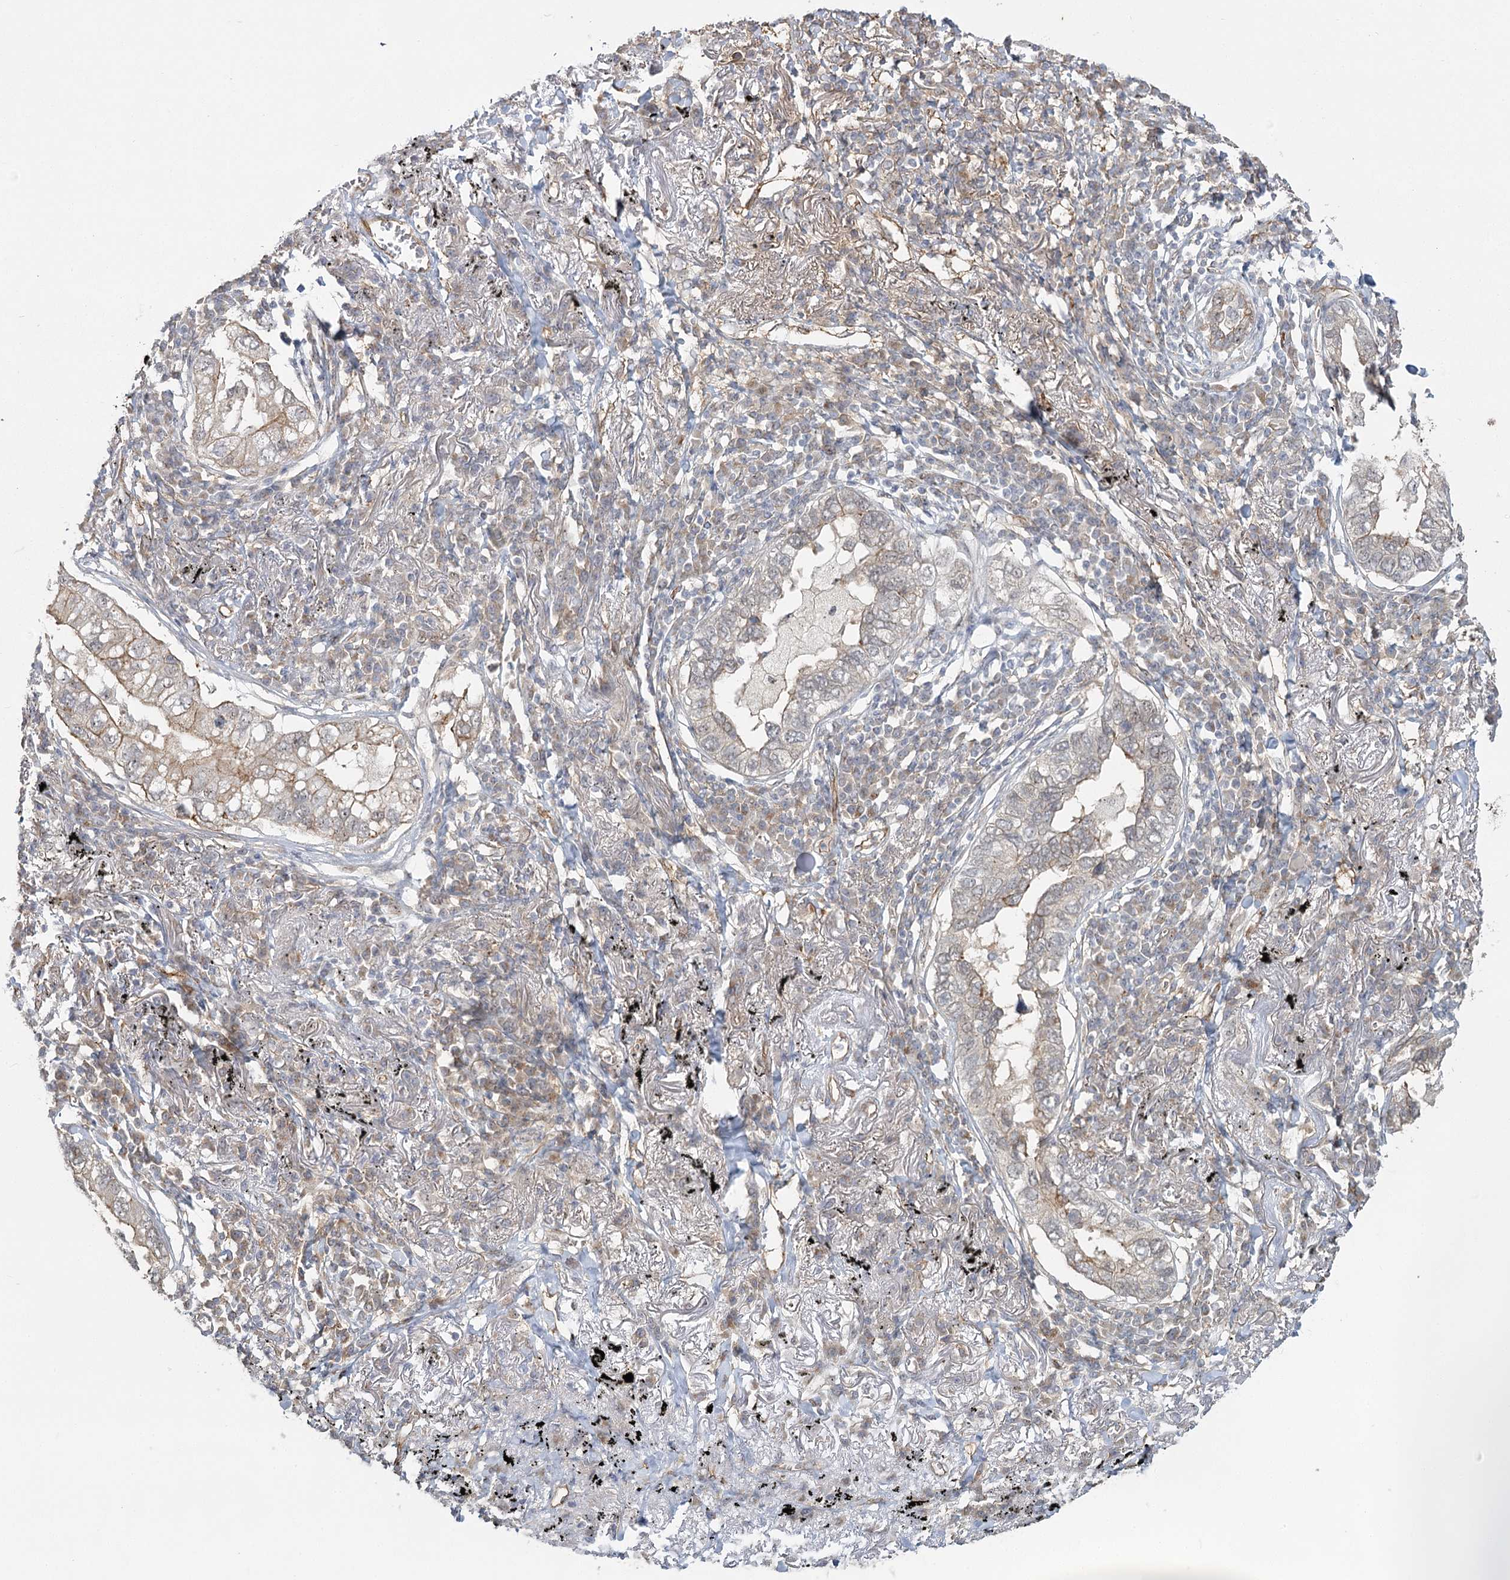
{"staining": {"intensity": "weak", "quantity": "<25%", "location": "cytoplasmic/membranous"}, "tissue": "lung cancer", "cell_type": "Tumor cells", "image_type": "cancer", "snomed": [{"axis": "morphology", "description": "Adenocarcinoma, NOS"}, {"axis": "topography", "description": "Lung"}], "caption": "Immunohistochemistry photomicrograph of neoplastic tissue: lung cancer stained with DAB exhibits no significant protein positivity in tumor cells.", "gene": "RPP14", "patient": {"sex": "male", "age": 65}}